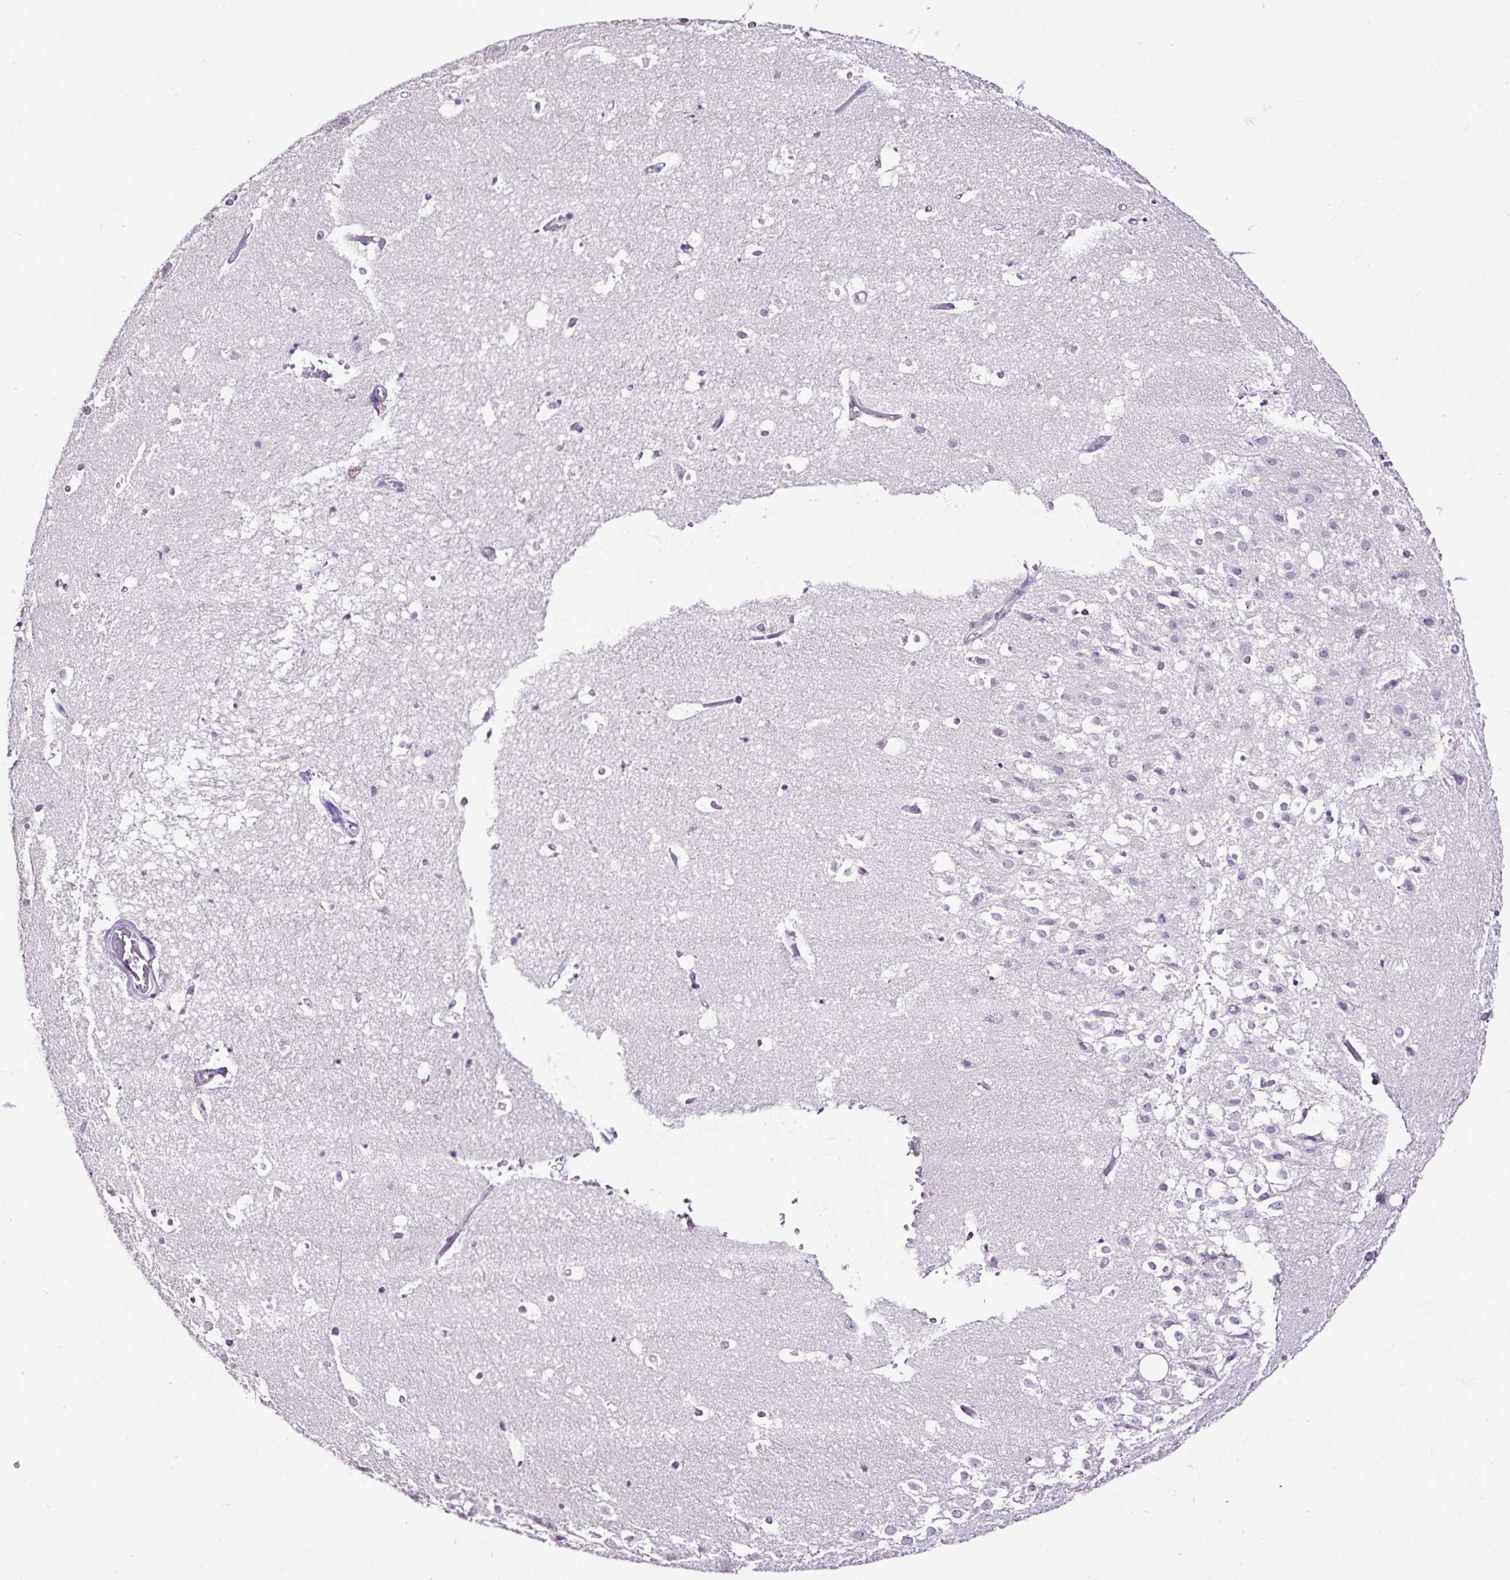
{"staining": {"intensity": "negative", "quantity": "none", "location": "none"}, "tissue": "hippocampus", "cell_type": "Glial cells", "image_type": "normal", "snomed": [{"axis": "morphology", "description": "Normal tissue, NOS"}, {"axis": "topography", "description": "Hippocampus"}], "caption": "This is a photomicrograph of immunohistochemistry (IHC) staining of unremarkable hippocampus, which shows no expression in glial cells. (DAB immunohistochemistry (IHC) with hematoxylin counter stain).", "gene": "MAGEB16", "patient": {"sex": "female", "age": 52}}